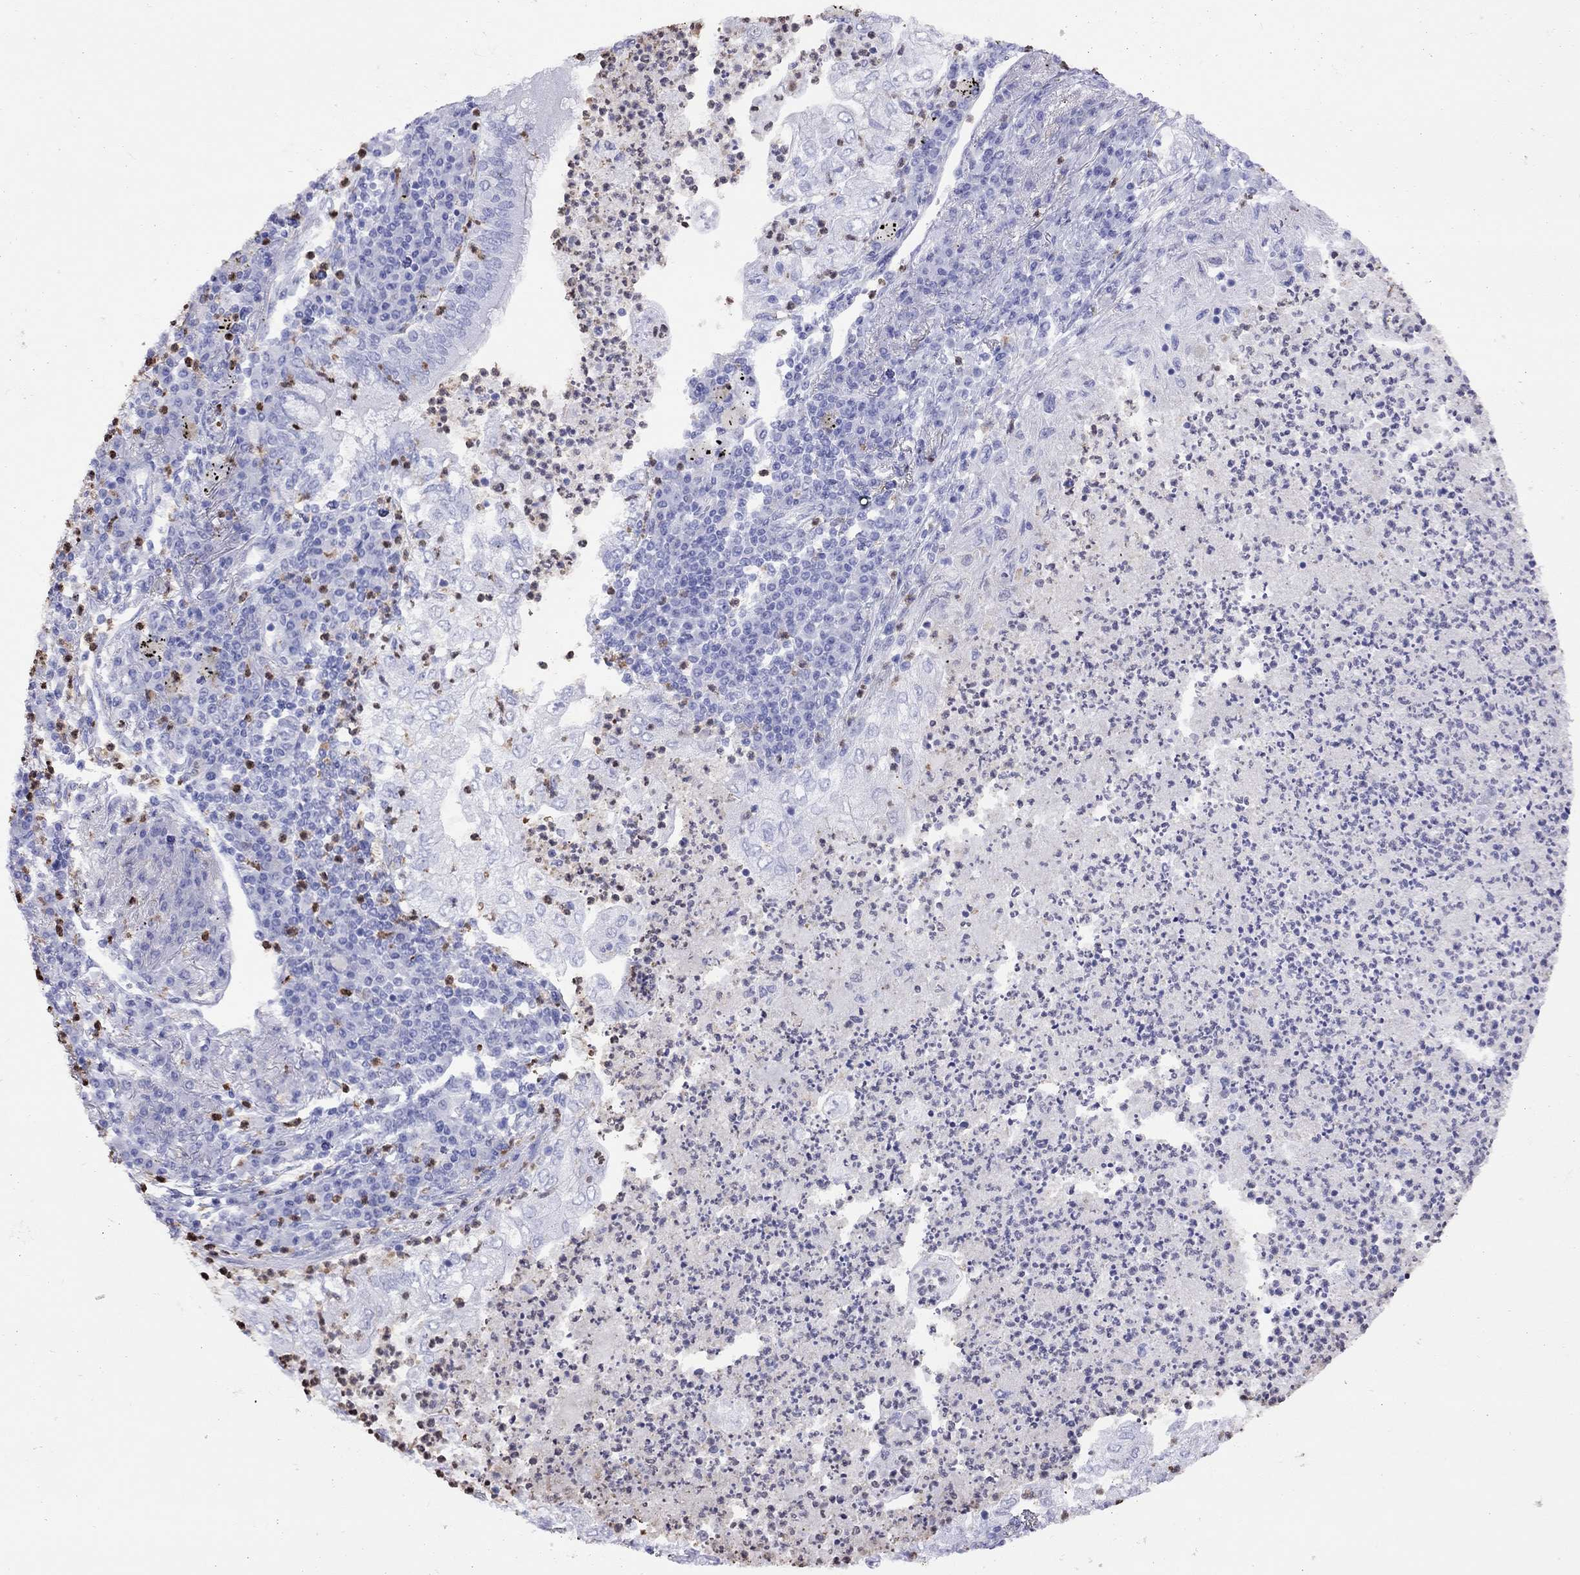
{"staining": {"intensity": "negative", "quantity": "none", "location": "none"}, "tissue": "lung cancer", "cell_type": "Tumor cells", "image_type": "cancer", "snomed": [{"axis": "morphology", "description": "Adenocarcinoma, NOS"}, {"axis": "topography", "description": "Lung"}], "caption": "DAB (3,3'-diaminobenzidine) immunohistochemical staining of lung adenocarcinoma reveals no significant positivity in tumor cells.", "gene": "SLAMF1", "patient": {"sex": "female", "age": 73}}